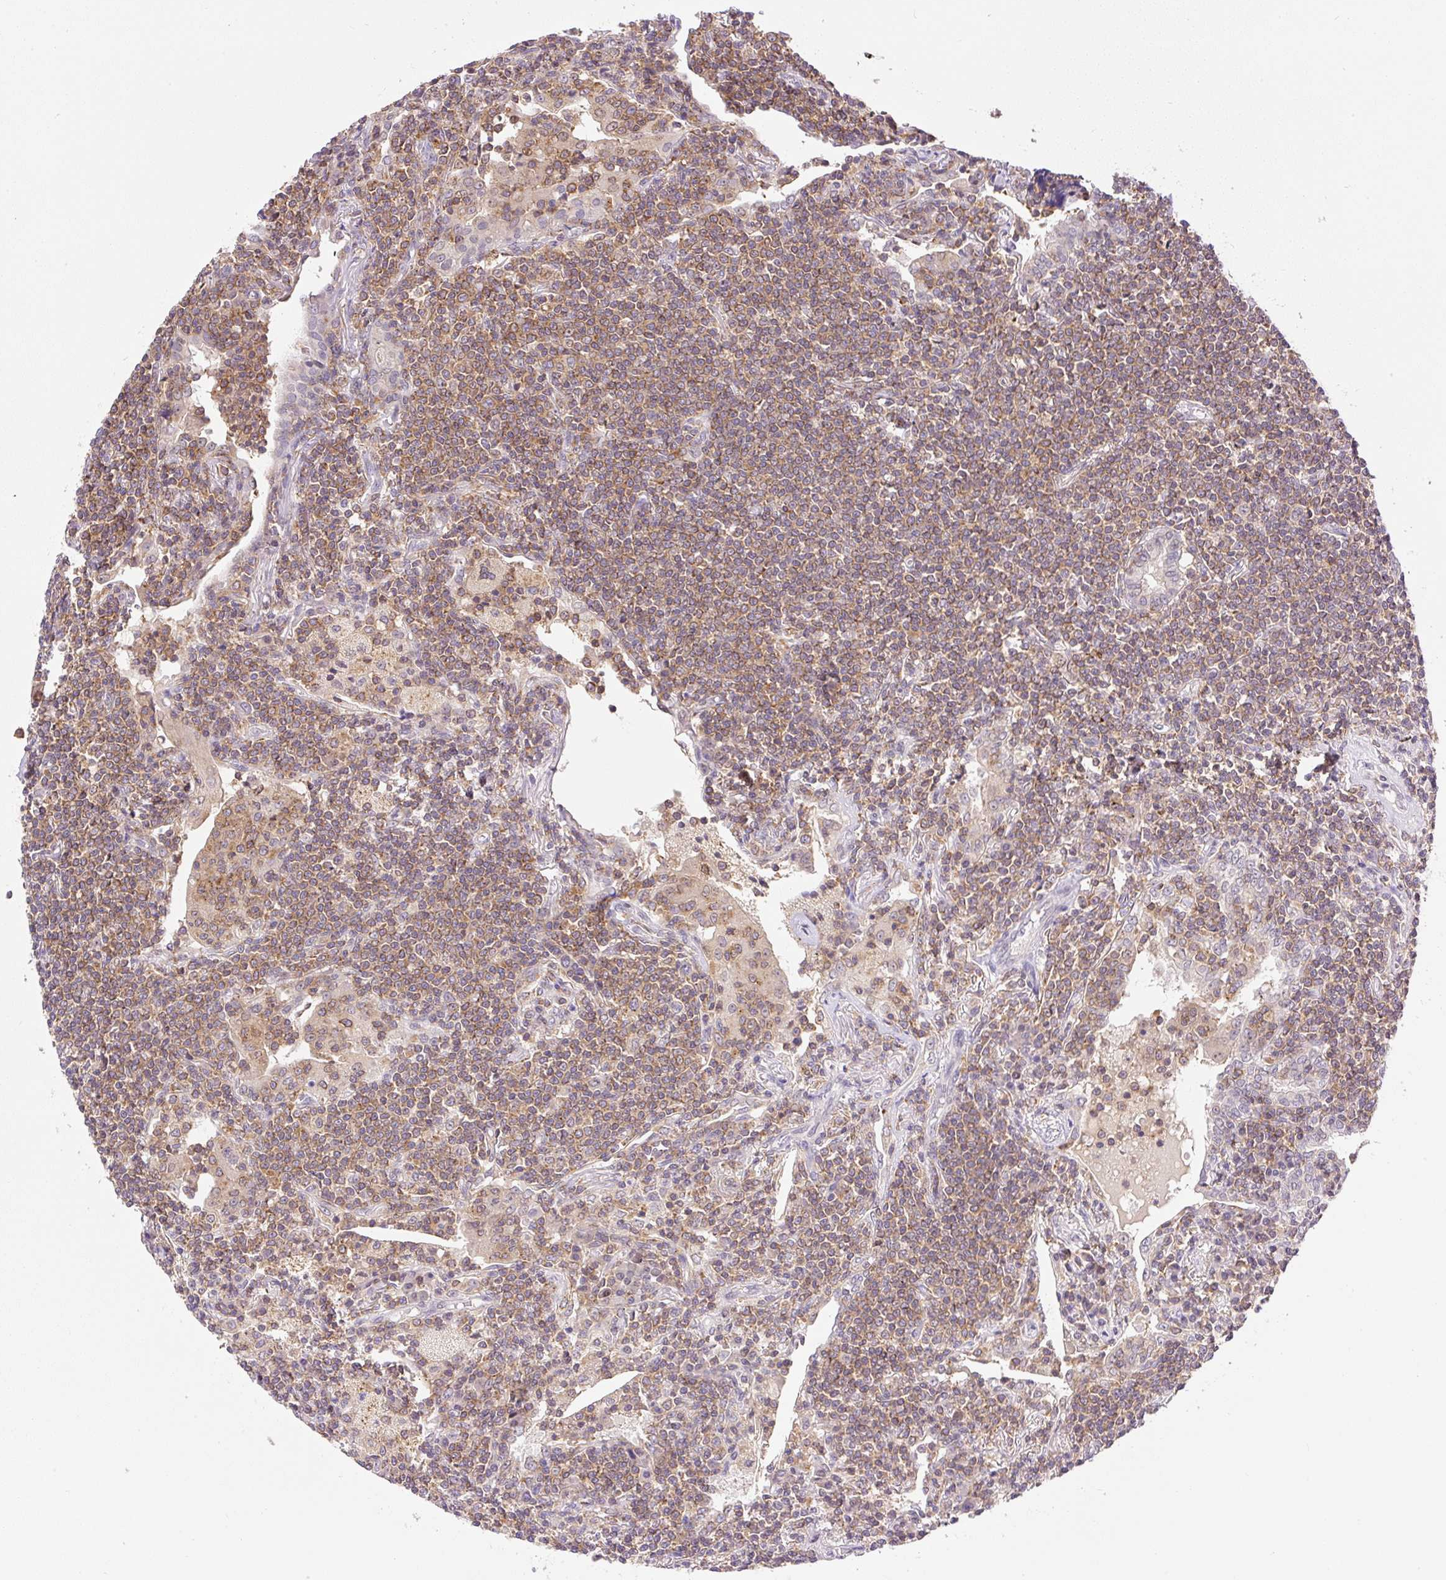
{"staining": {"intensity": "moderate", "quantity": ">75%", "location": "cytoplasmic/membranous"}, "tissue": "lymphoma", "cell_type": "Tumor cells", "image_type": "cancer", "snomed": [{"axis": "morphology", "description": "Malignant lymphoma, non-Hodgkin's type, Low grade"}, {"axis": "topography", "description": "Lung"}], "caption": "Lymphoma stained with a protein marker exhibits moderate staining in tumor cells.", "gene": "CARD11", "patient": {"sex": "female", "age": 71}}